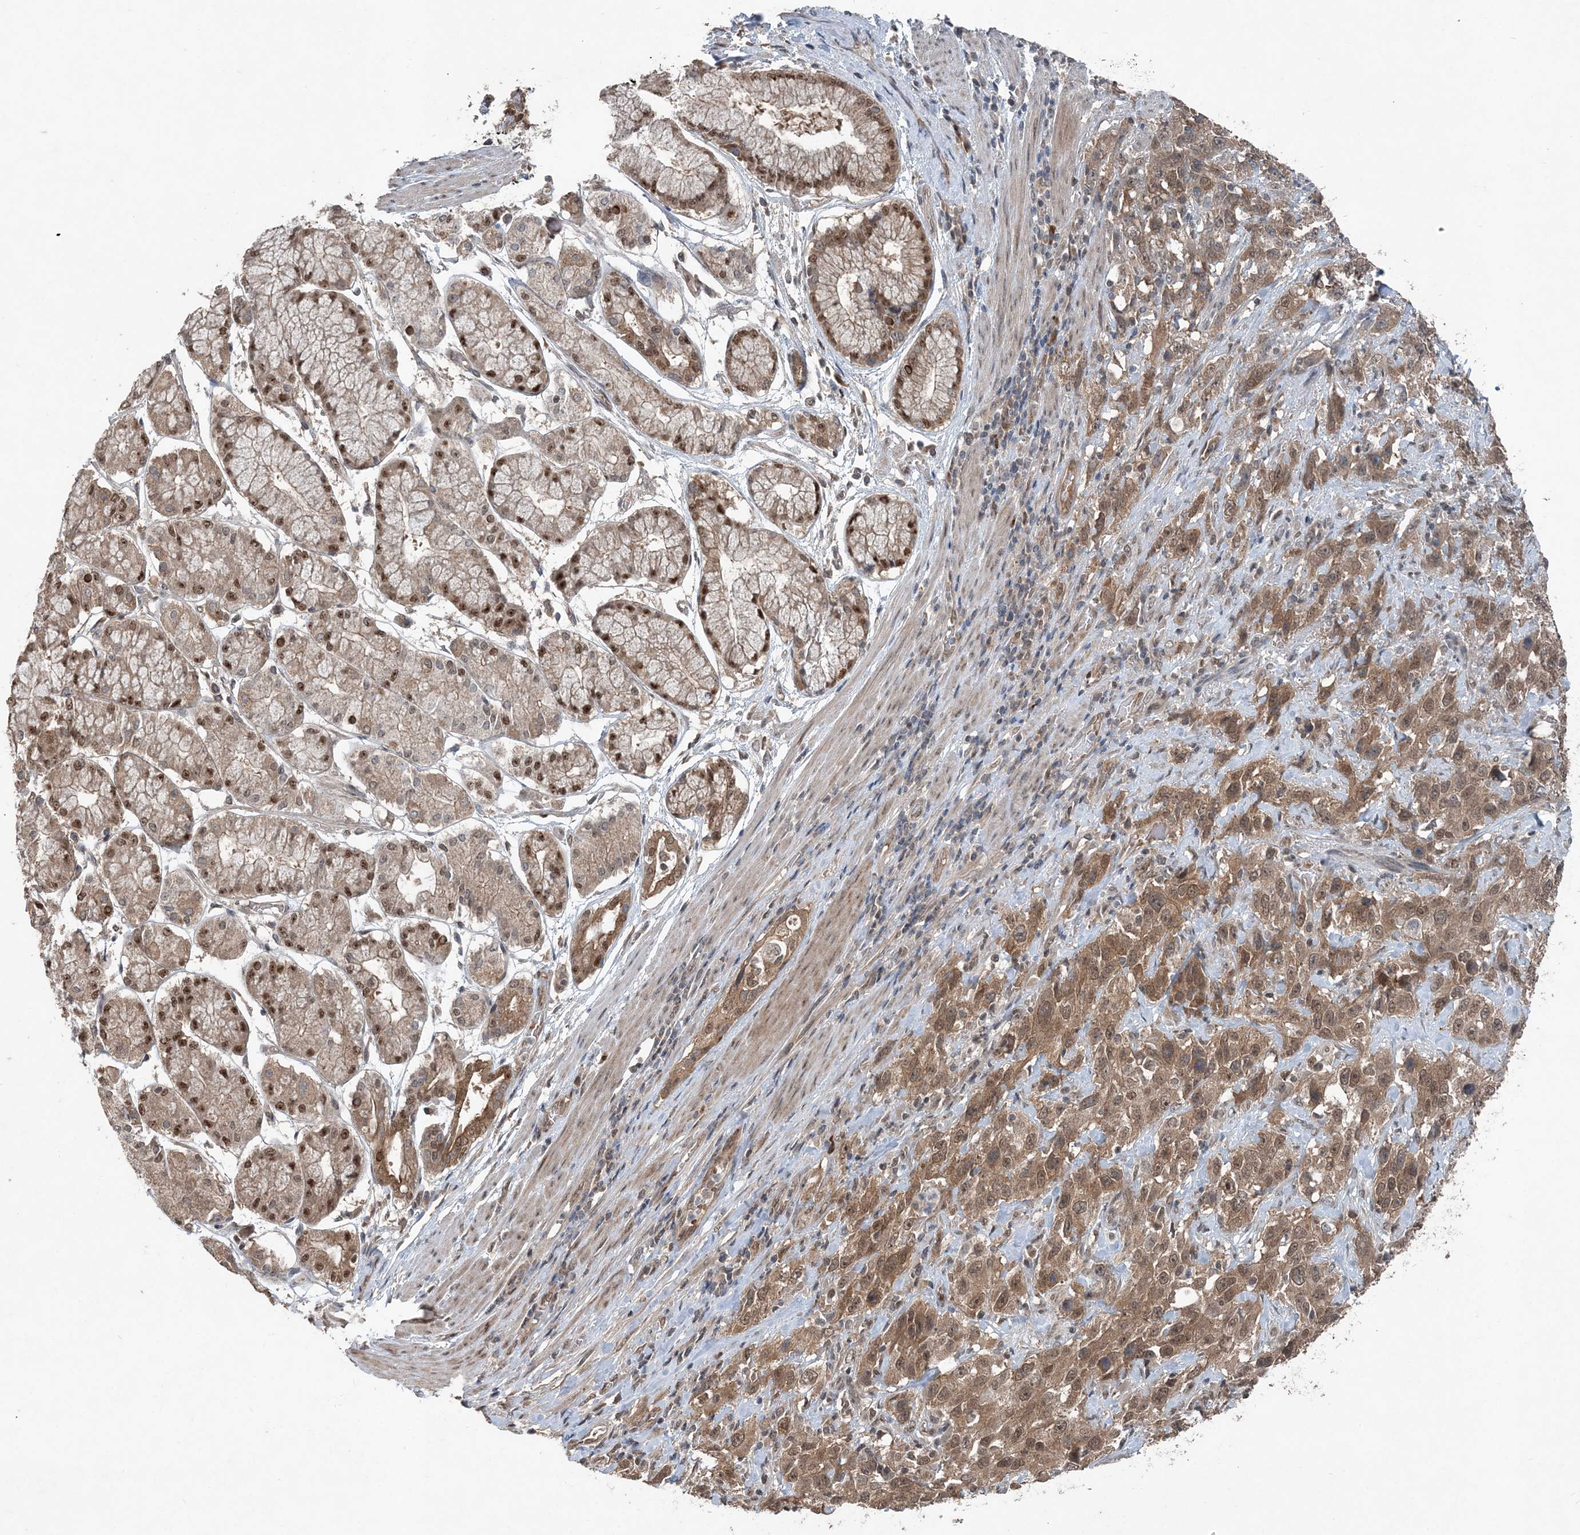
{"staining": {"intensity": "moderate", "quantity": ">75%", "location": "cytoplasmic/membranous,nuclear"}, "tissue": "stomach cancer", "cell_type": "Tumor cells", "image_type": "cancer", "snomed": [{"axis": "morphology", "description": "Normal tissue, NOS"}, {"axis": "morphology", "description": "Adenocarcinoma, NOS"}, {"axis": "topography", "description": "Lymph node"}, {"axis": "topography", "description": "Stomach"}], "caption": "DAB (3,3'-diaminobenzidine) immunohistochemical staining of human stomach cancer (adenocarcinoma) demonstrates moderate cytoplasmic/membranous and nuclear protein expression in approximately >75% of tumor cells.", "gene": "QTRT2", "patient": {"sex": "male", "age": 48}}